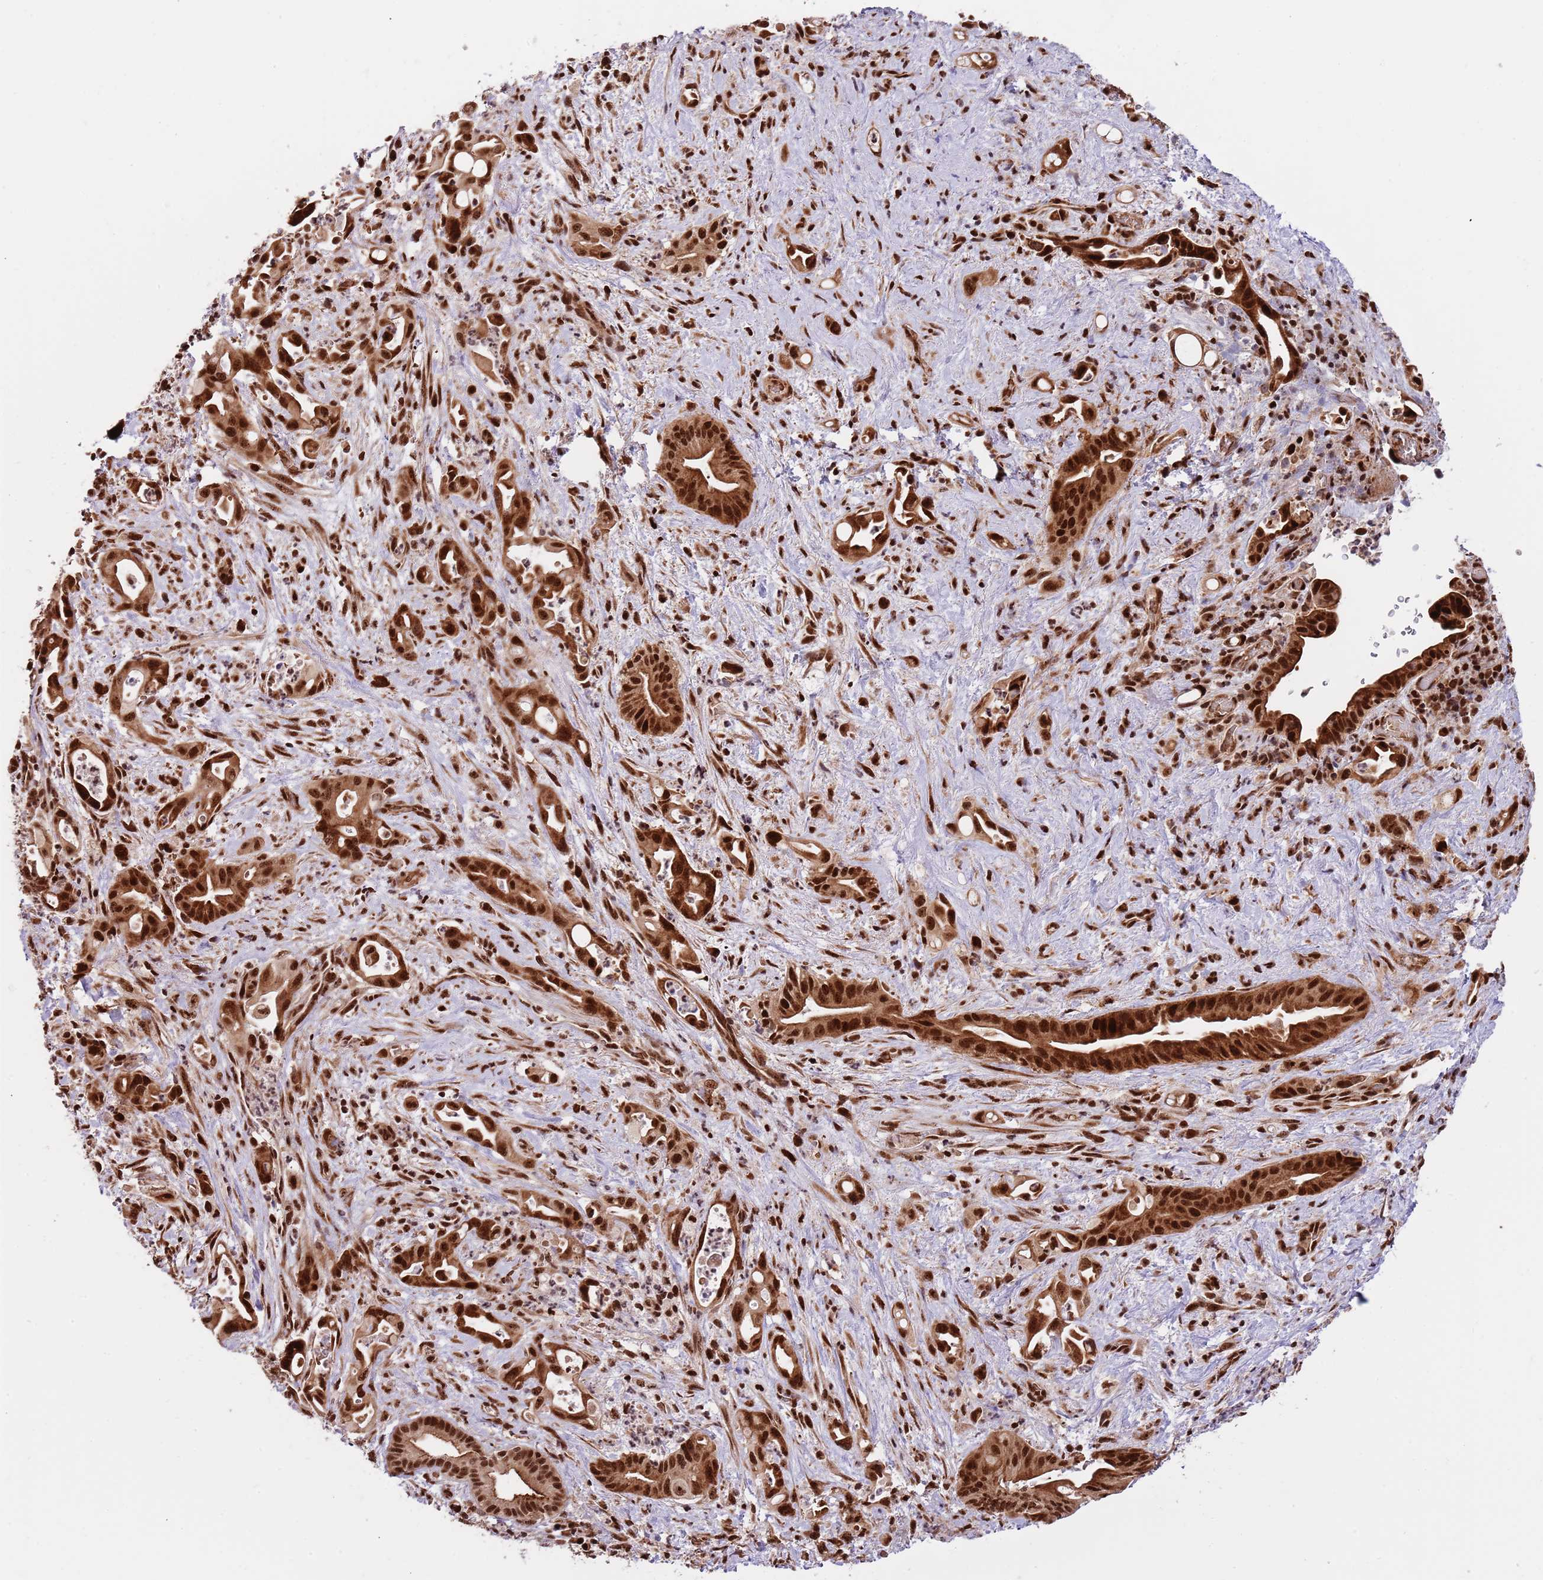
{"staining": {"intensity": "strong", "quantity": ">75%", "location": "cytoplasmic/membranous,nuclear"}, "tissue": "liver cancer", "cell_type": "Tumor cells", "image_type": "cancer", "snomed": [{"axis": "morphology", "description": "Cholangiocarcinoma"}, {"axis": "topography", "description": "Liver"}], "caption": "IHC (DAB) staining of liver cancer (cholangiocarcinoma) demonstrates strong cytoplasmic/membranous and nuclear protein expression in about >75% of tumor cells.", "gene": "RIF1", "patient": {"sex": "female", "age": 68}}